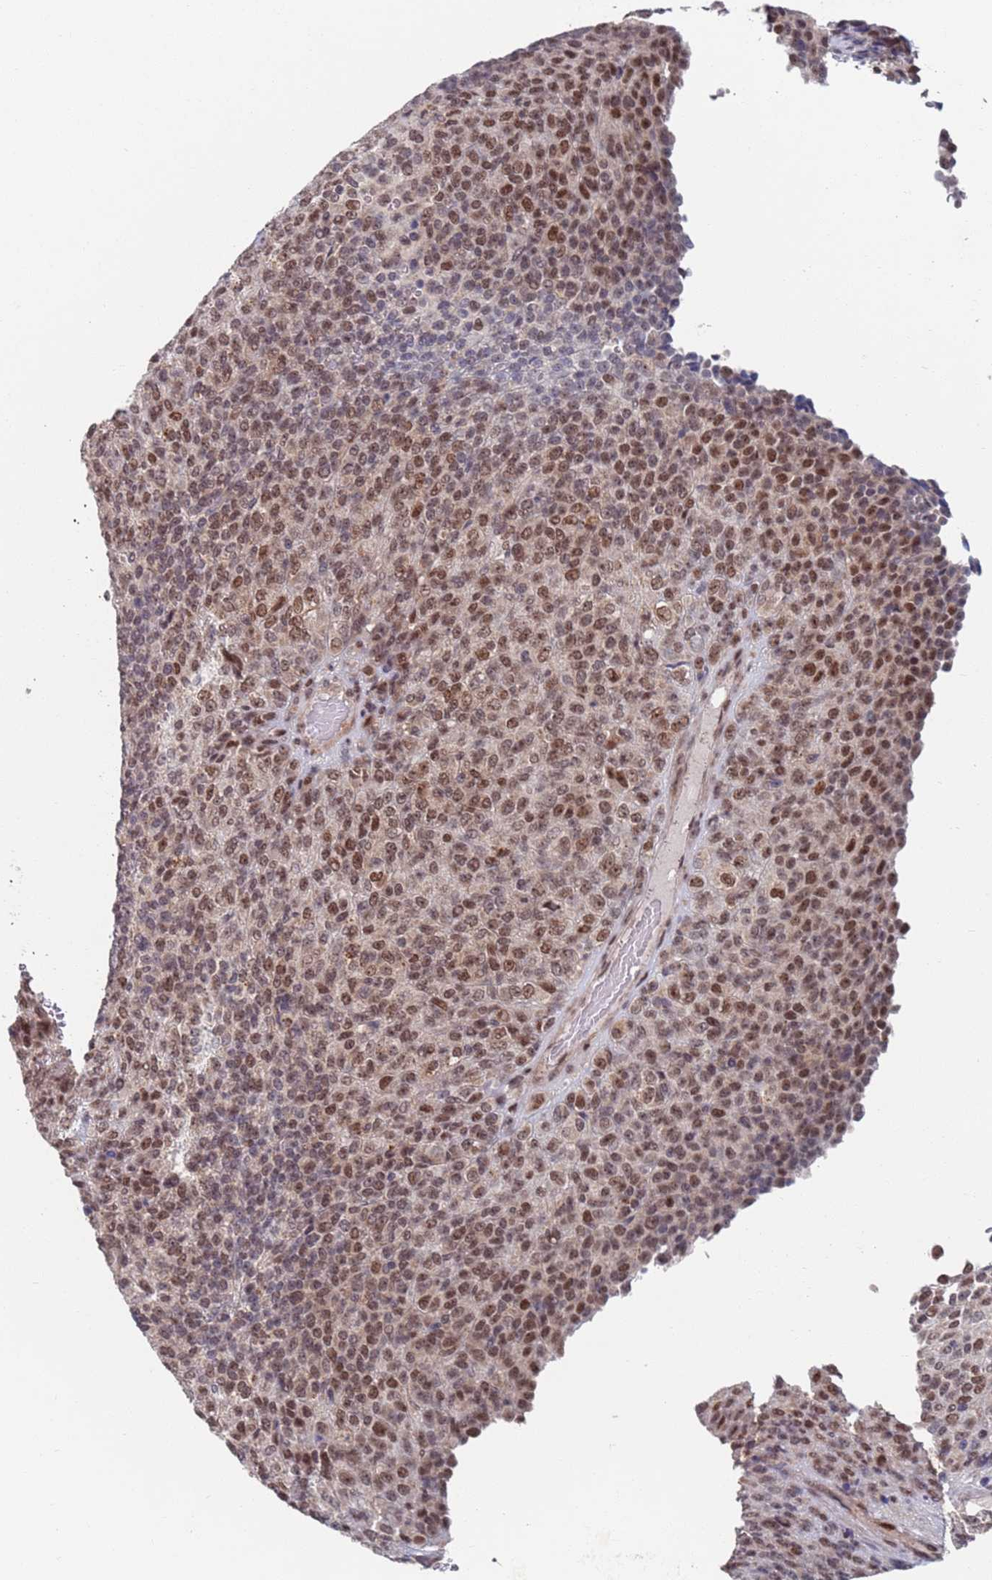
{"staining": {"intensity": "moderate", "quantity": ">75%", "location": "nuclear"}, "tissue": "melanoma", "cell_type": "Tumor cells", "image_type": "cancer", "snomed": [{"axis": "morphology", "description": "Malignant melanoma, Metastatic site"}, {"axis": "topography", "description": "Brain"}], "caption": "Protein expression by immunohistochemistry (IHC) exhibits moderate nuclear positivity in about >75% of tumor cells in melanoma.", "gene": "RPP25", "patient": {"sex": "female", "age": 56}}